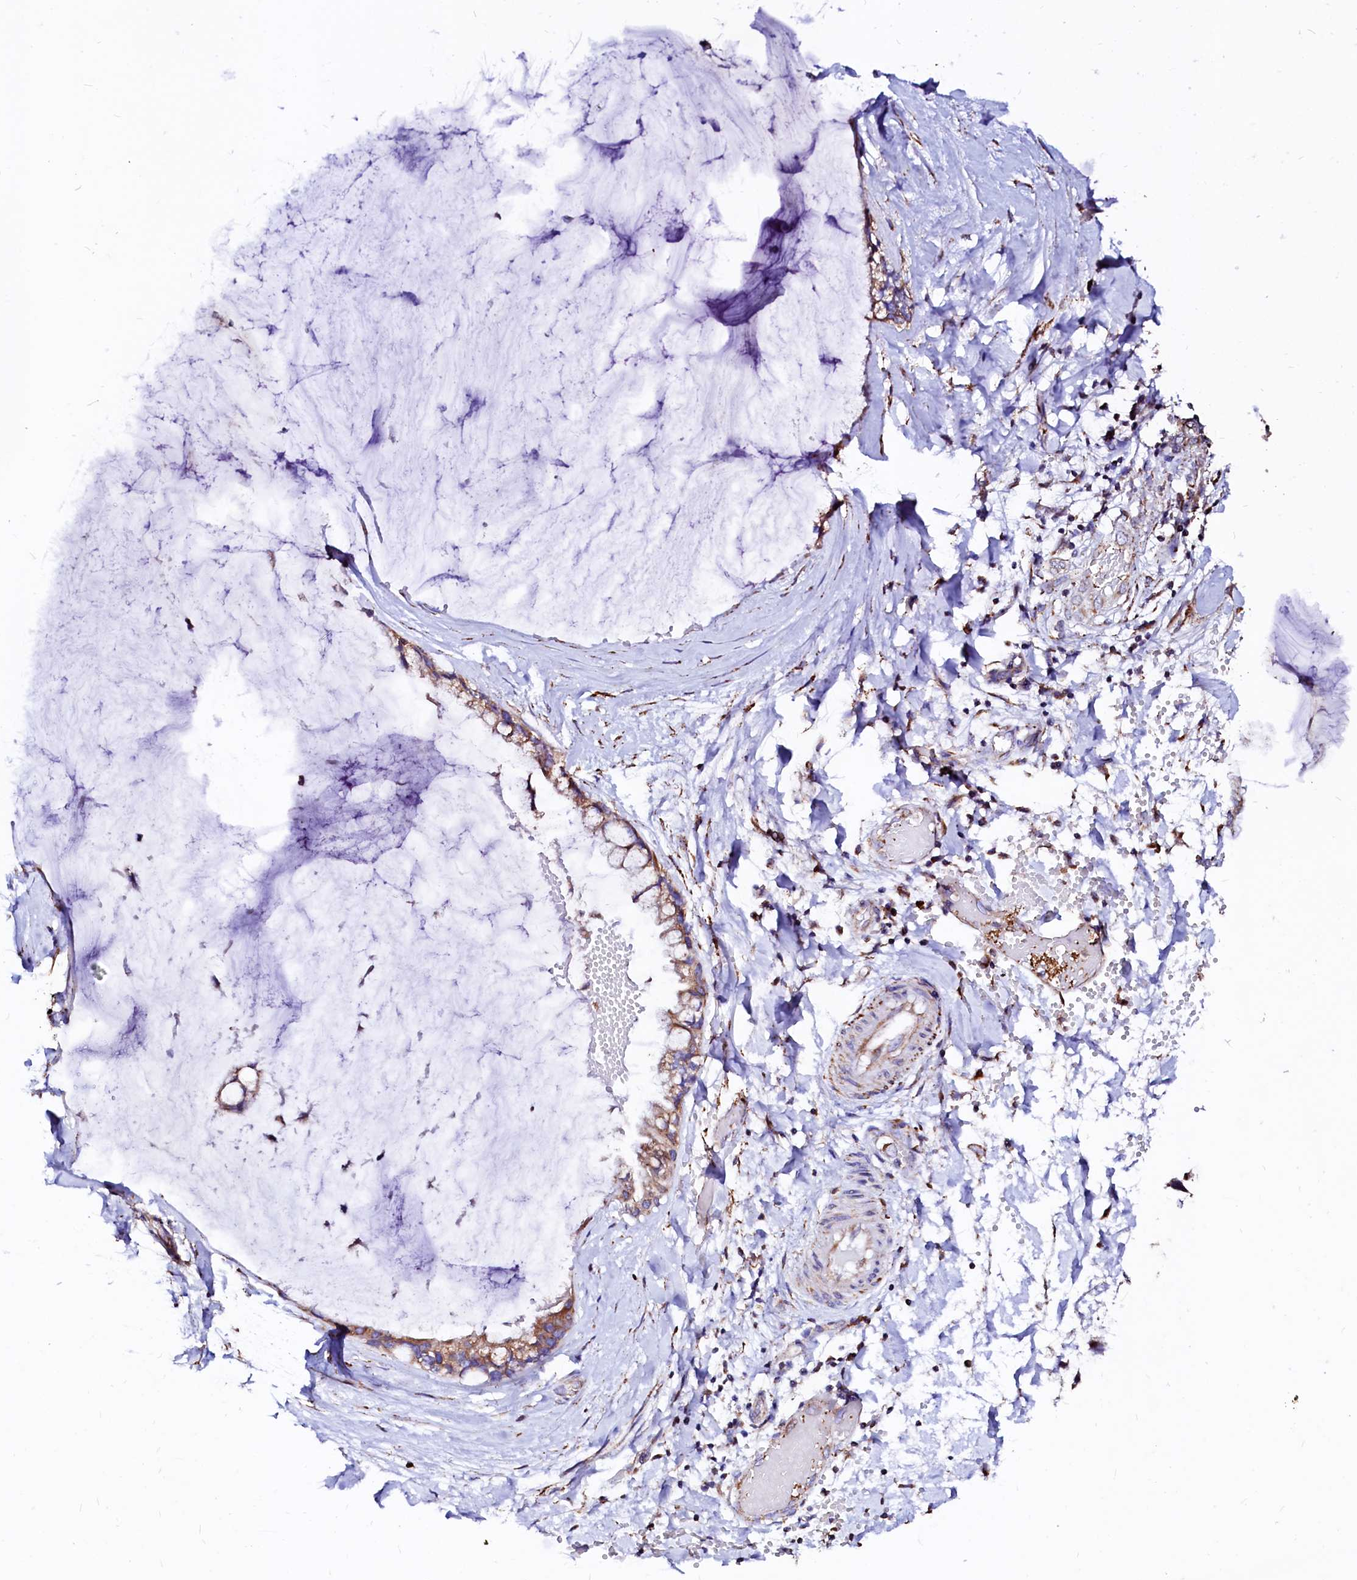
{"staining": {"intensity": "moderate", "quantity": ">75%", "location": "cytoplasmic/membranous"}, "tissue": "ovarian cancer", "cell_type": "Tumor cells", "image_type": "cancer", "snomed": [{"axis": "morphology", "description": "Cystadenocarcinoma, mucinous, NOS"}, {"axis": "topography", "description": "Ovary"}], "caption": "A brown stain highlights moderate cytoplasmic/membranous expression of a protein in human mucinous cystadenocarcinoma (ovarian) tumor cells.", "gene": "MAOB", "patient": {"sex": "female", "age": 39}}